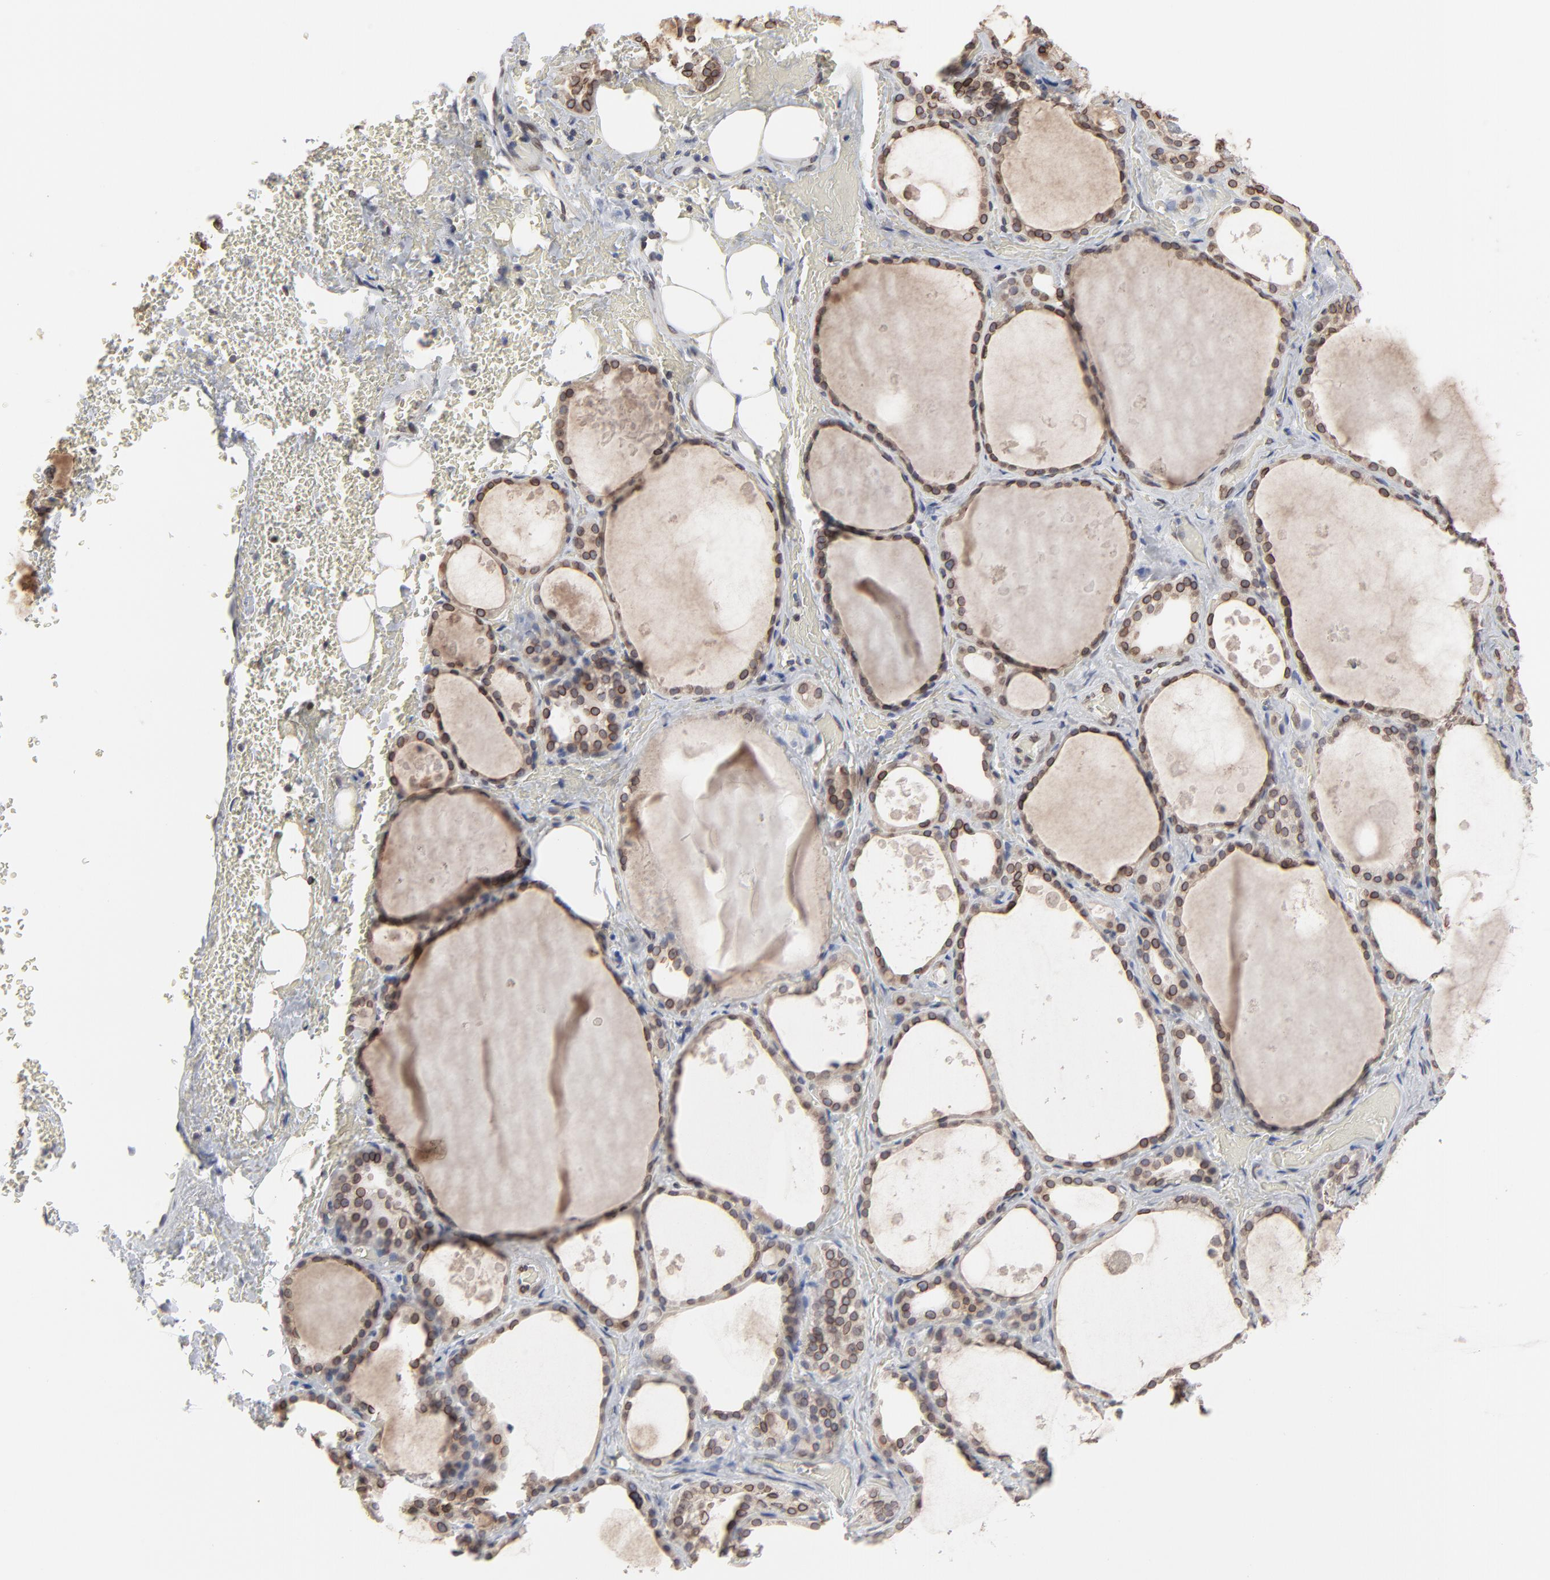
{"staining": {"intensity": "moderate", "quantity": ">75%", "location": "cytoplasmic/membranous,nuclear"}, "tissue": "thyroid gland", "cell_type": "Glandular cells", "image_type": "normal", "snomed": [{"axis": "morphology", "description": "Normal tissue, NOS"}, {"axis": "topography", "description": "Thyroid gland"}], "caption": "About >75% of glandular cells in benign human thyroid gland demonstrate moderate cytoplasmic/membranous,nuclear protein positivity as visualized by brown immunohistochemical staining.", "gene": "SYNE2", "patient": {"sex": "male", "age": 61}}